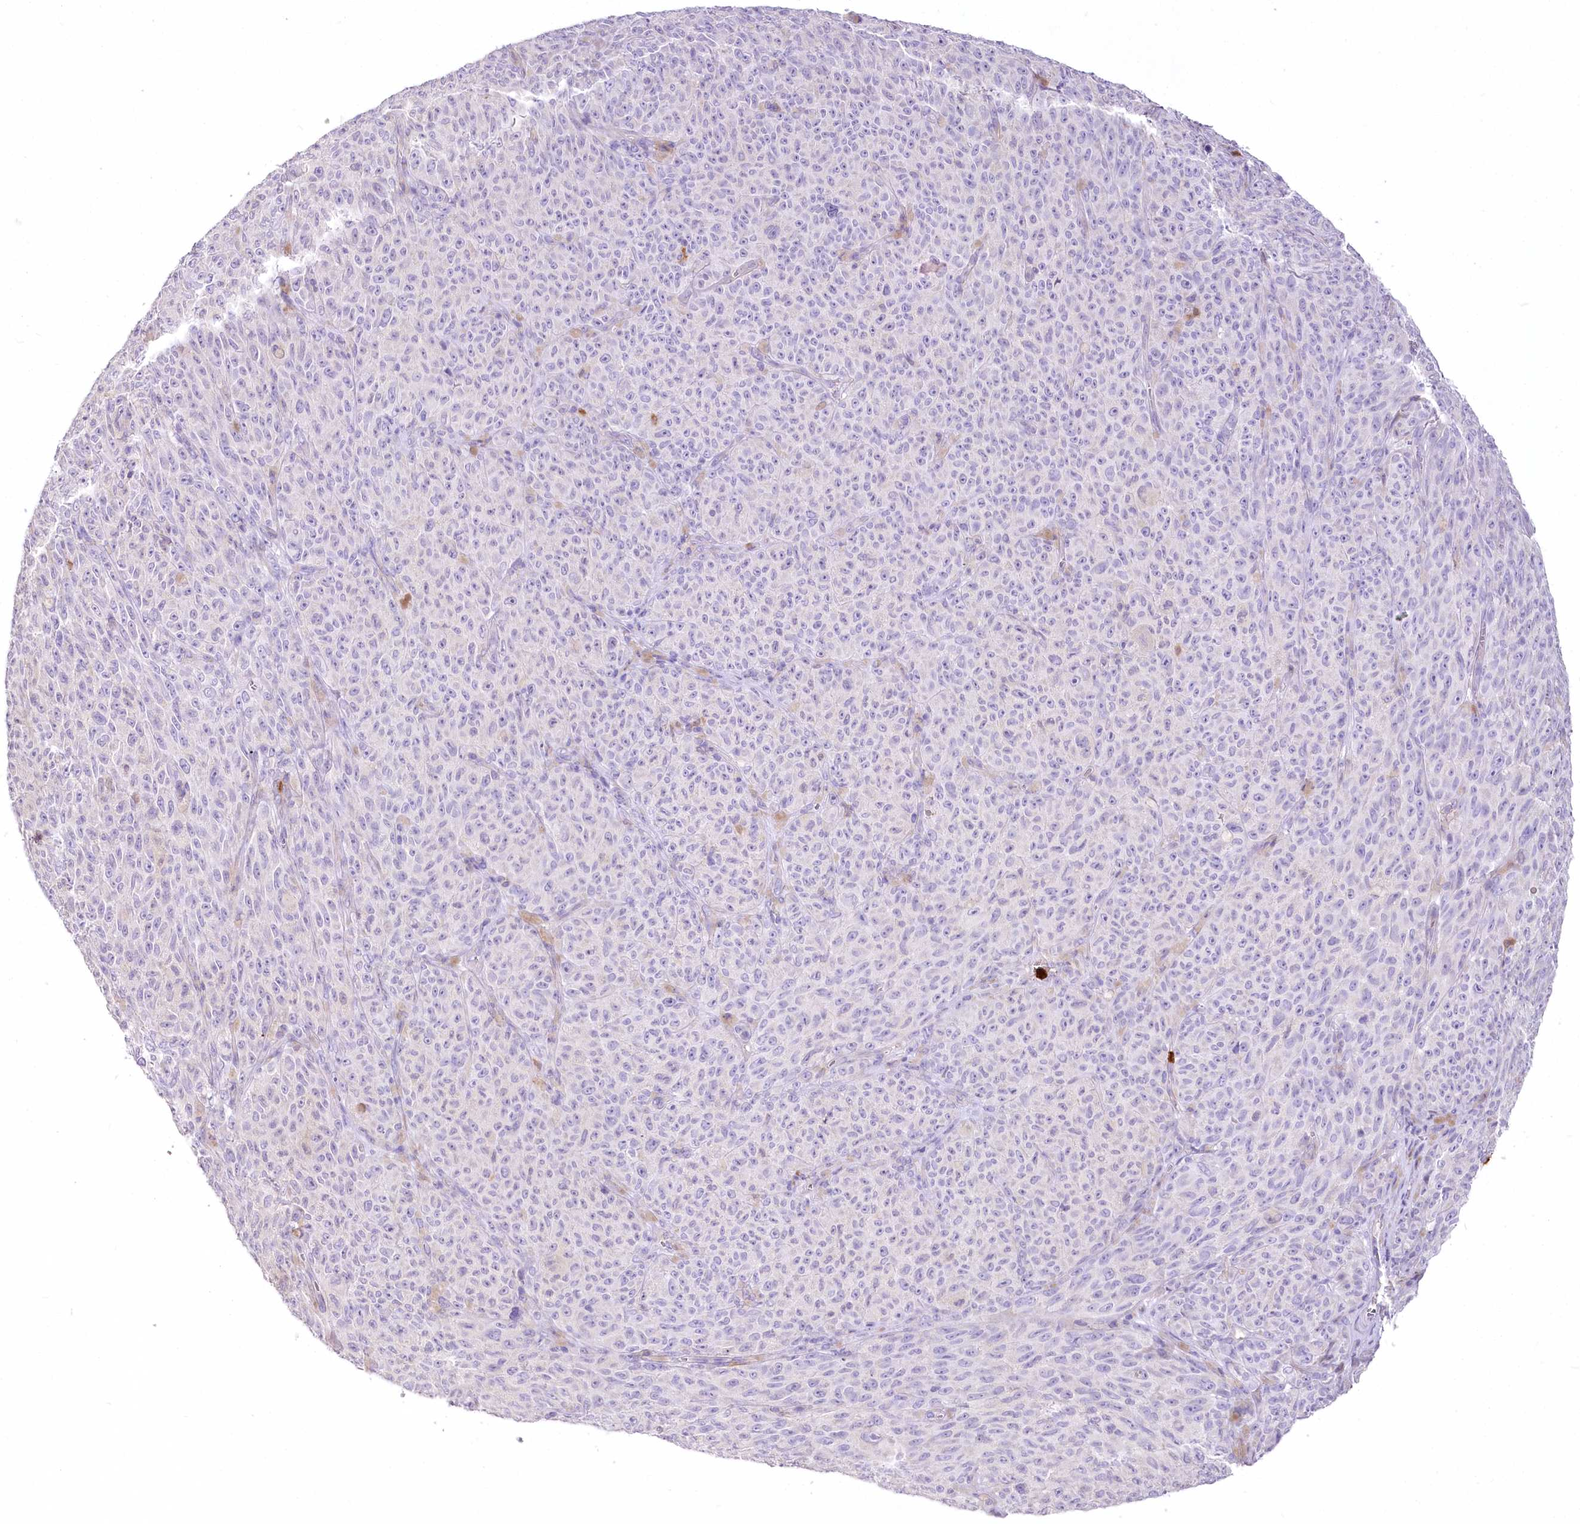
{"staining": {"intensity": "negative", "quantity": "none", "location": "none"}, "tissue": "melanoma", "cell_type": "Tumor cells", "image_type": "cancer", "snomed": [{"axis": "morphology", "description": "Malignant melanoma, NOS"}, {"axis": "topography", "description": "Skin"}], "caption": "IHC image of neoplastic tissue: malignant melanoma stained with DAB exhibits no significant protein expression in tumor cells. Brightfield microscopy of immunohistochemistry stained with DAB (3,3'-diaminobenzidine) (brown) and hematoxylin (blue), captured at high magnification.", "gene": "DPYD", "patient": {"sex": "female", "age": 82}}